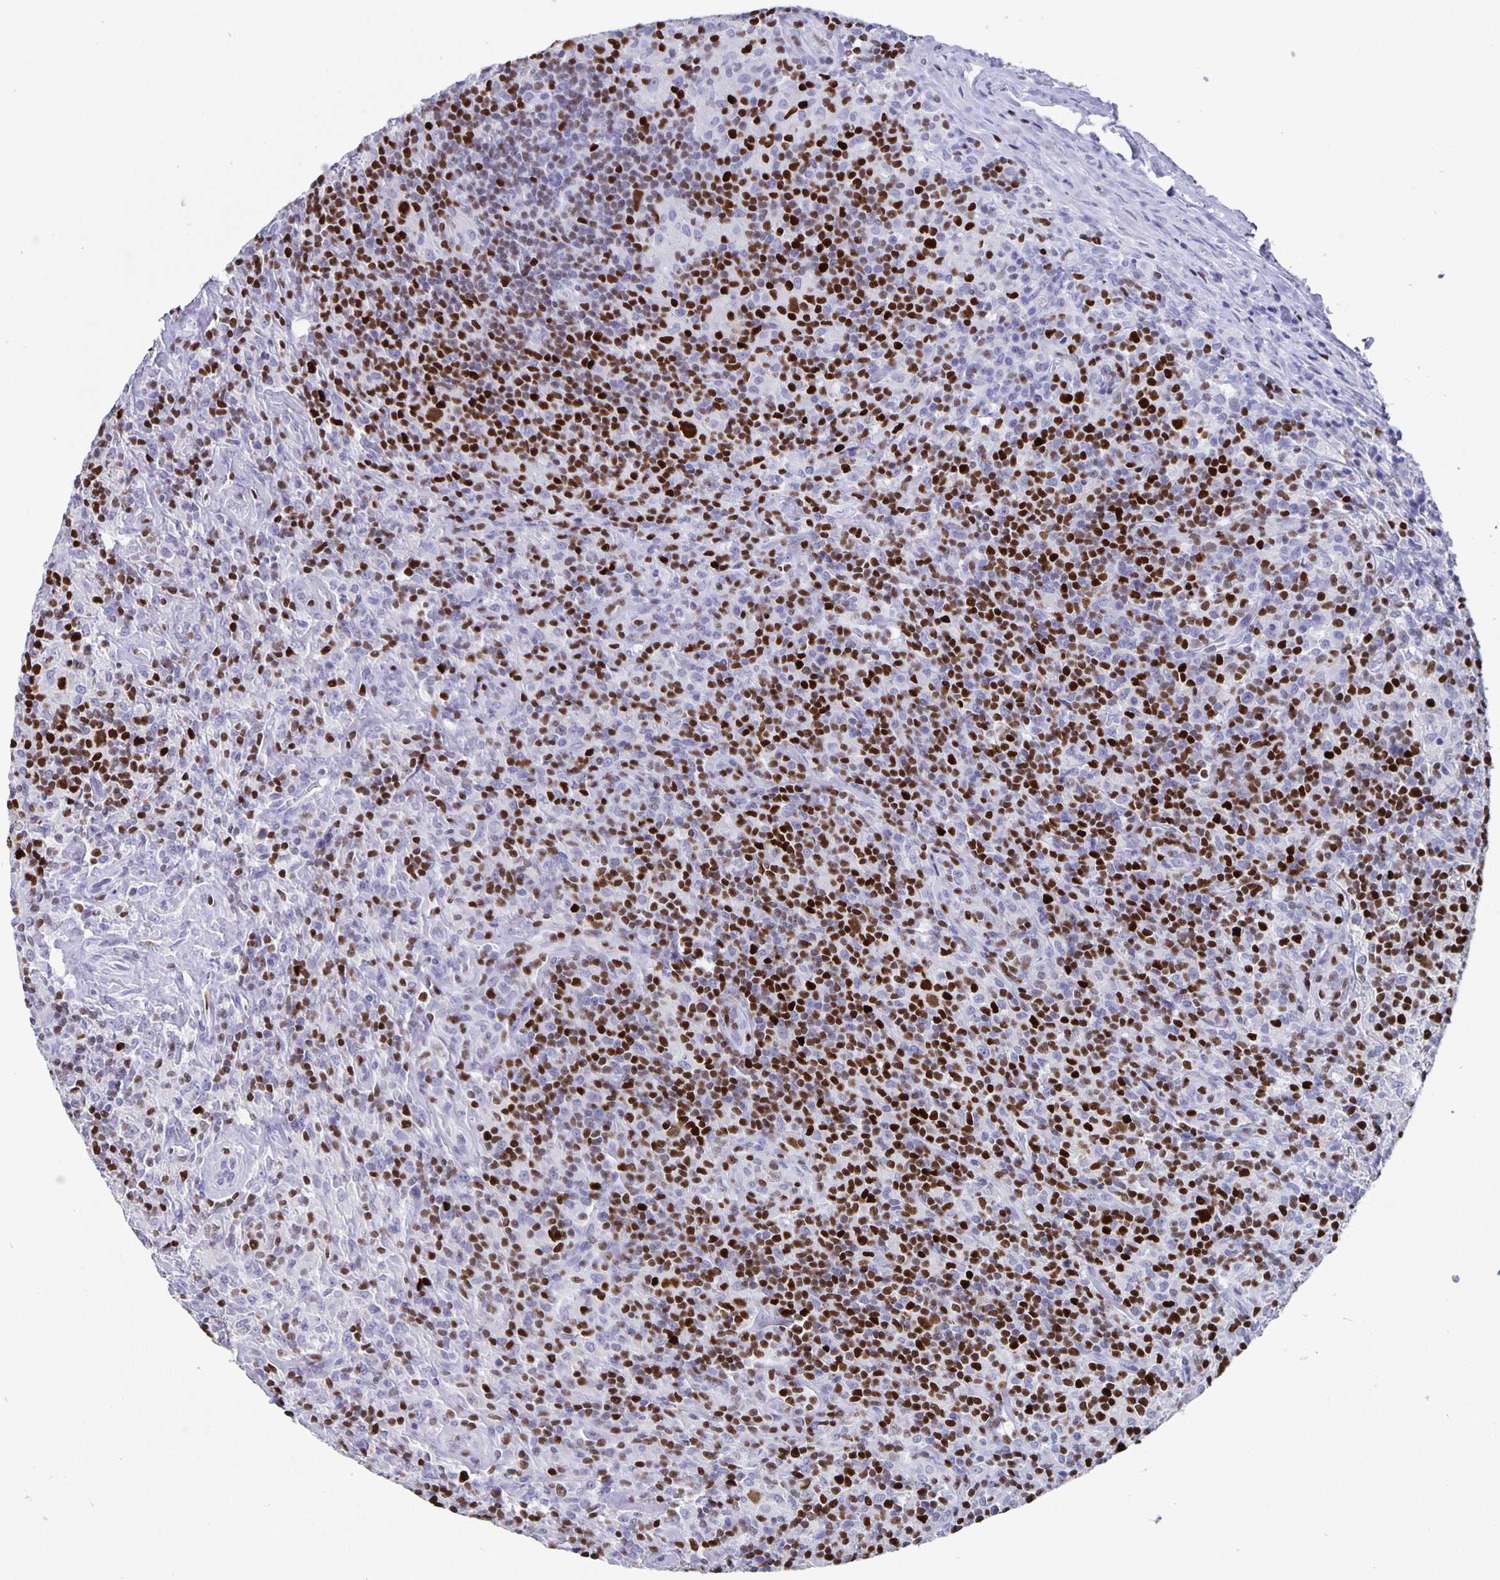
{"staining": {"intensity": "moderate", "quantity": "25%-75%", "location": "nuclear"}, "tissue": "lymphoma", "cell_type": "Tumor cells", "image_type": "cancer", "snomed": [{"axis": "morphology", "description": "Hodgkin's disease, NOS"}, {"axis": "morphology", "description": "Hodgkin's lymphoma, nodular sclerosis"}, {"axis": "topography", "description": "Lymph node"}], "caption": "Immunohistochemical staining of human Hodgkin's disease displays moderate nuclear protein staining in approximately 25%-75% of tumor cells. (DAB (3,3'-diaminobenzidine) IHC with brightfield microscopy, high magnification).", "gene": "SATB2", "patient": {"sex": "female", "age": 10}}